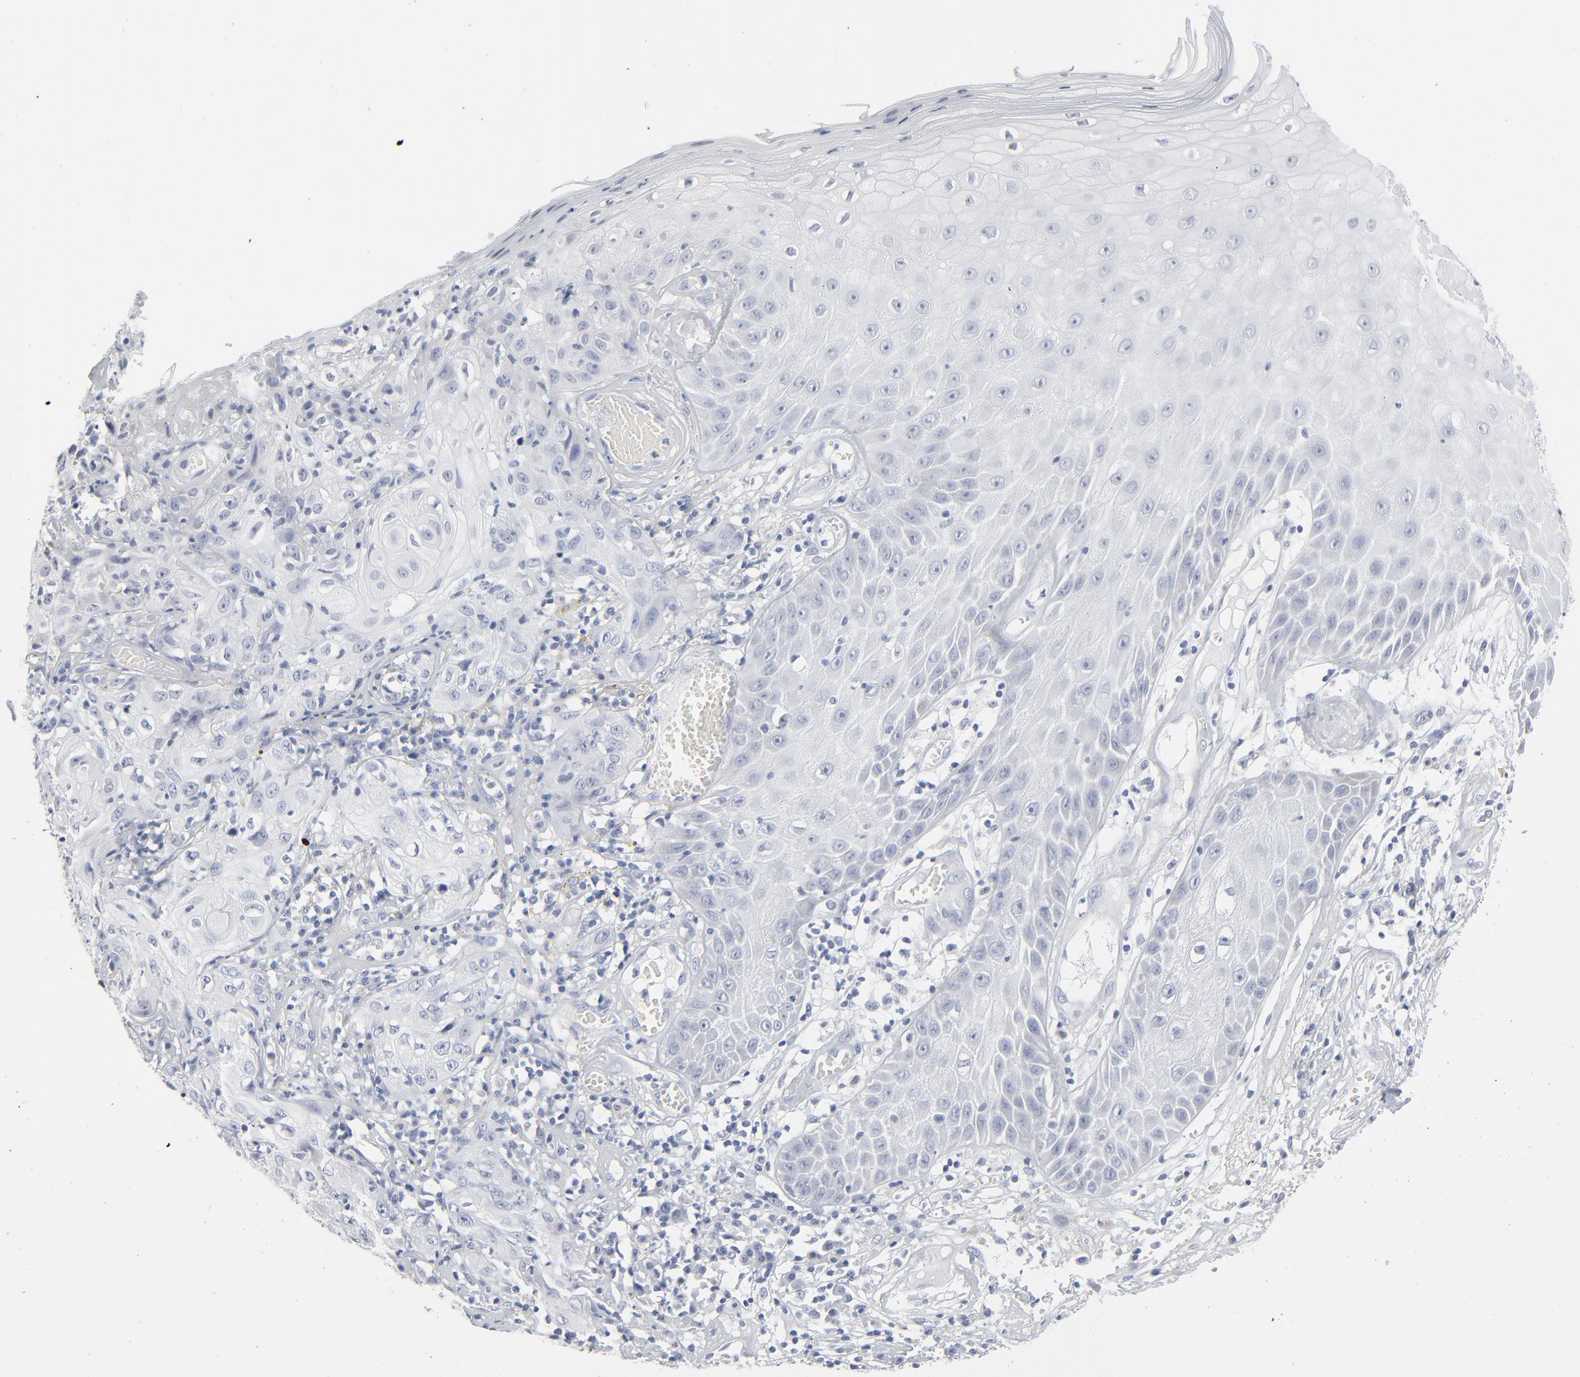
{"staining": {"intensity": "negative", "quantity": "none", "location": "none"}, "tissue": "skin cancer", "cell_type": "Tumor cells", "image_type": "cancer", "snomed": [{"axis": "morphology", "description": "Squamous cell carcinoma, NOS"}, {"axis": "topography", "description": "Skin"}], "caption": "A high-resolution micrograph shows IHC staining of skin cancer (squamous cell carcinoma), which exhibits no significant positivity in tumor cells.", "gene": "PAGE1", "patient": {"sex": "male", "age": 65}}